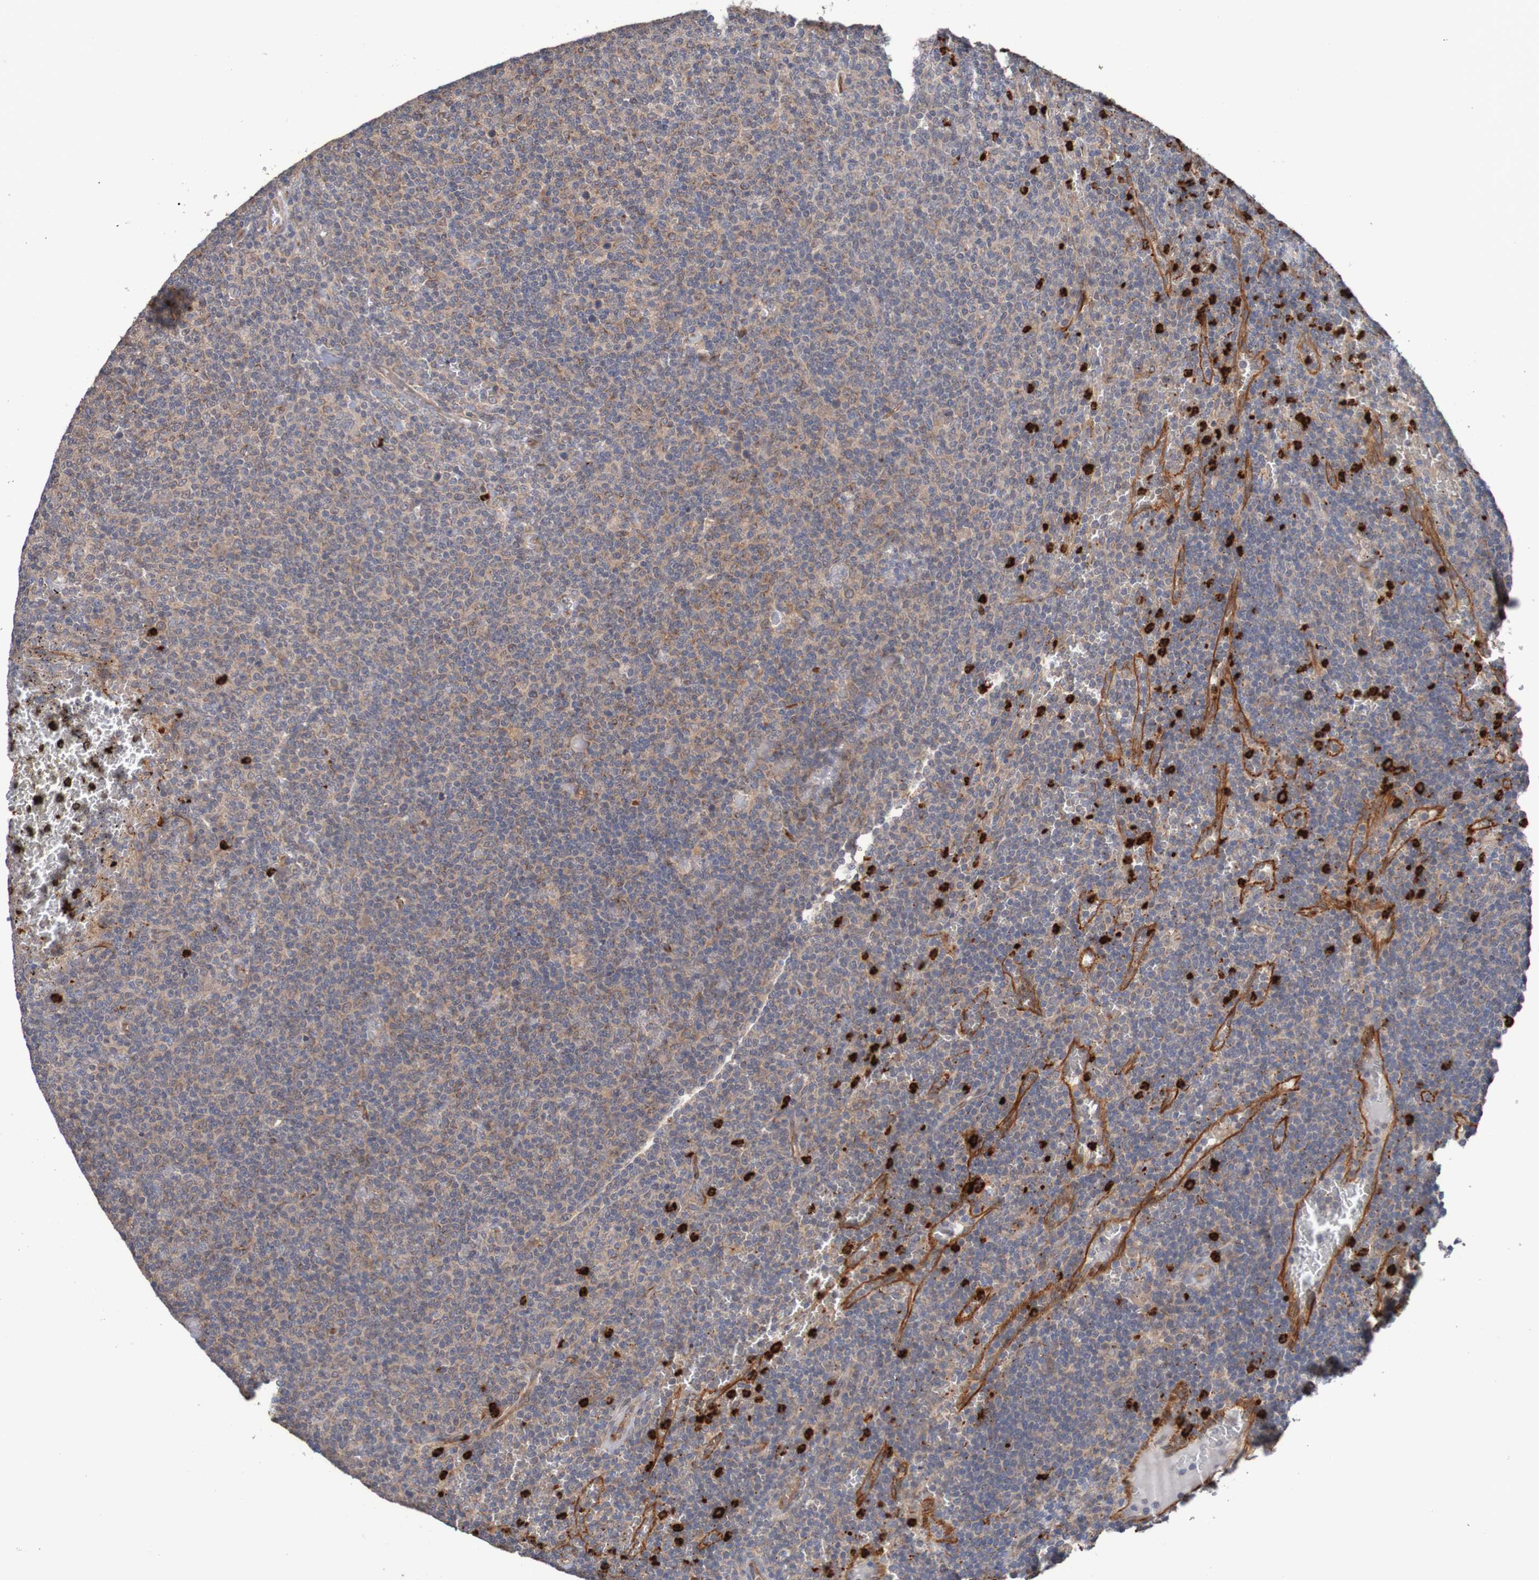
{"staining": {"intensity": "weak", "quantity": ">75%", "location": "cytoplasmic/membranous"}, "tissue": "lymphoma", "cell_type": "Tumor cells", "image_type": "cancer", "snomed": [{"axis": "morphology", "description": "Malignant lymphoma, non-Hodgkin's type, Low grade"}, {"axis": "topography", "description": "Spleen"}], "caption": "The image shows immunohistochemical staining of low-grade malignant lymphoma, non-Hodgkin's type. There is weak cytoplasmic/membranous staining is seen in approximately >75% of tumor cells.", "gene": "ST8SIA6", "patient": {"sex": "female", "age": 50}}